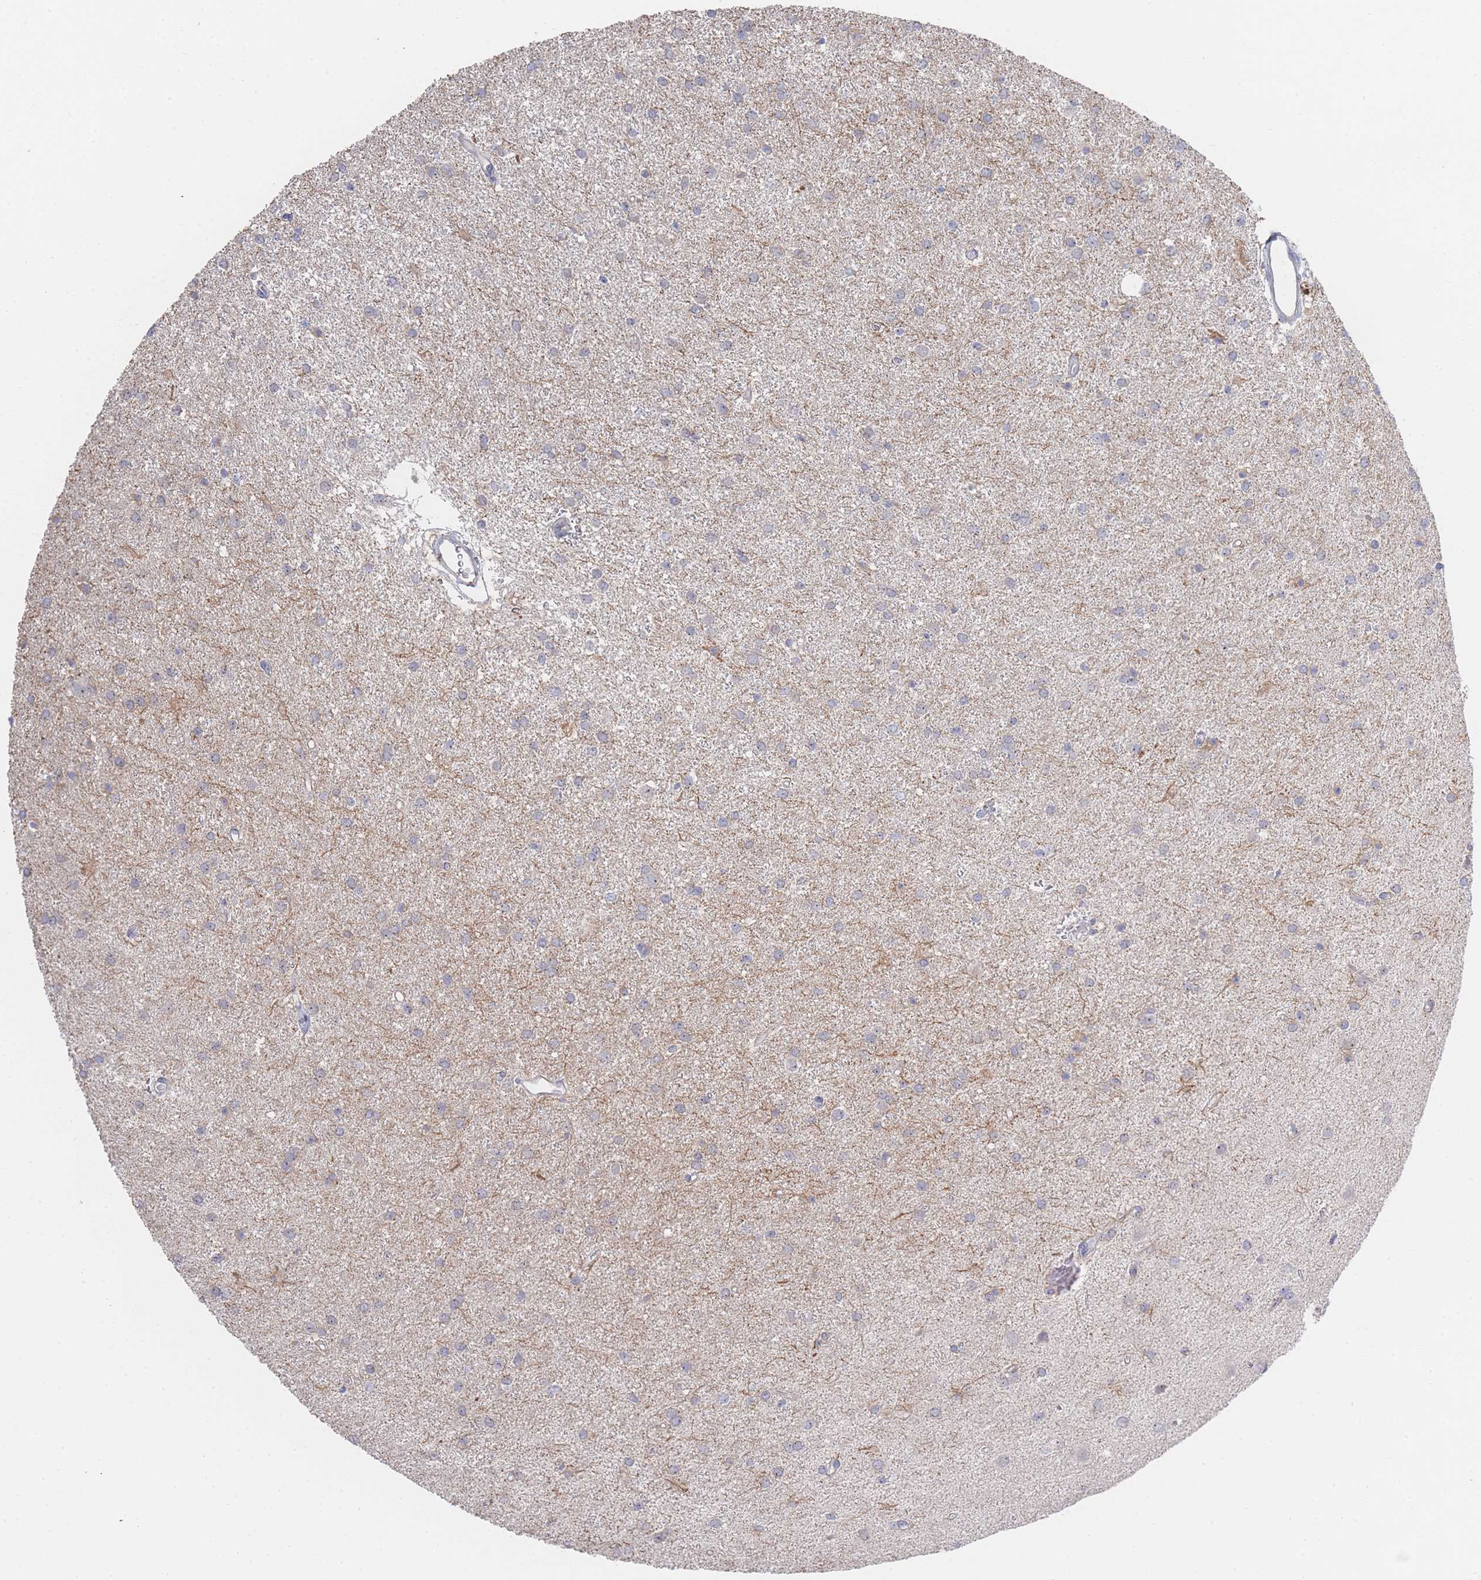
{"staining": {"intensity": "negative", "quantity": "none", "location": "none"}, "tissue": "glioma", "cell_type": "Tumor cells", "image_type": "cancer", "snomed": [{"axis": "morphology", "description": "Glioma, malignant, High grade"}, {"axis": "topography", "description": "Brain"}], "caption": "Micrograph shows no significant protein expression in tumor cells of glioma. Nuclei are stained in blue.", "gene": "ZNF142", "patient": {"sex": "female", "age": 50}}